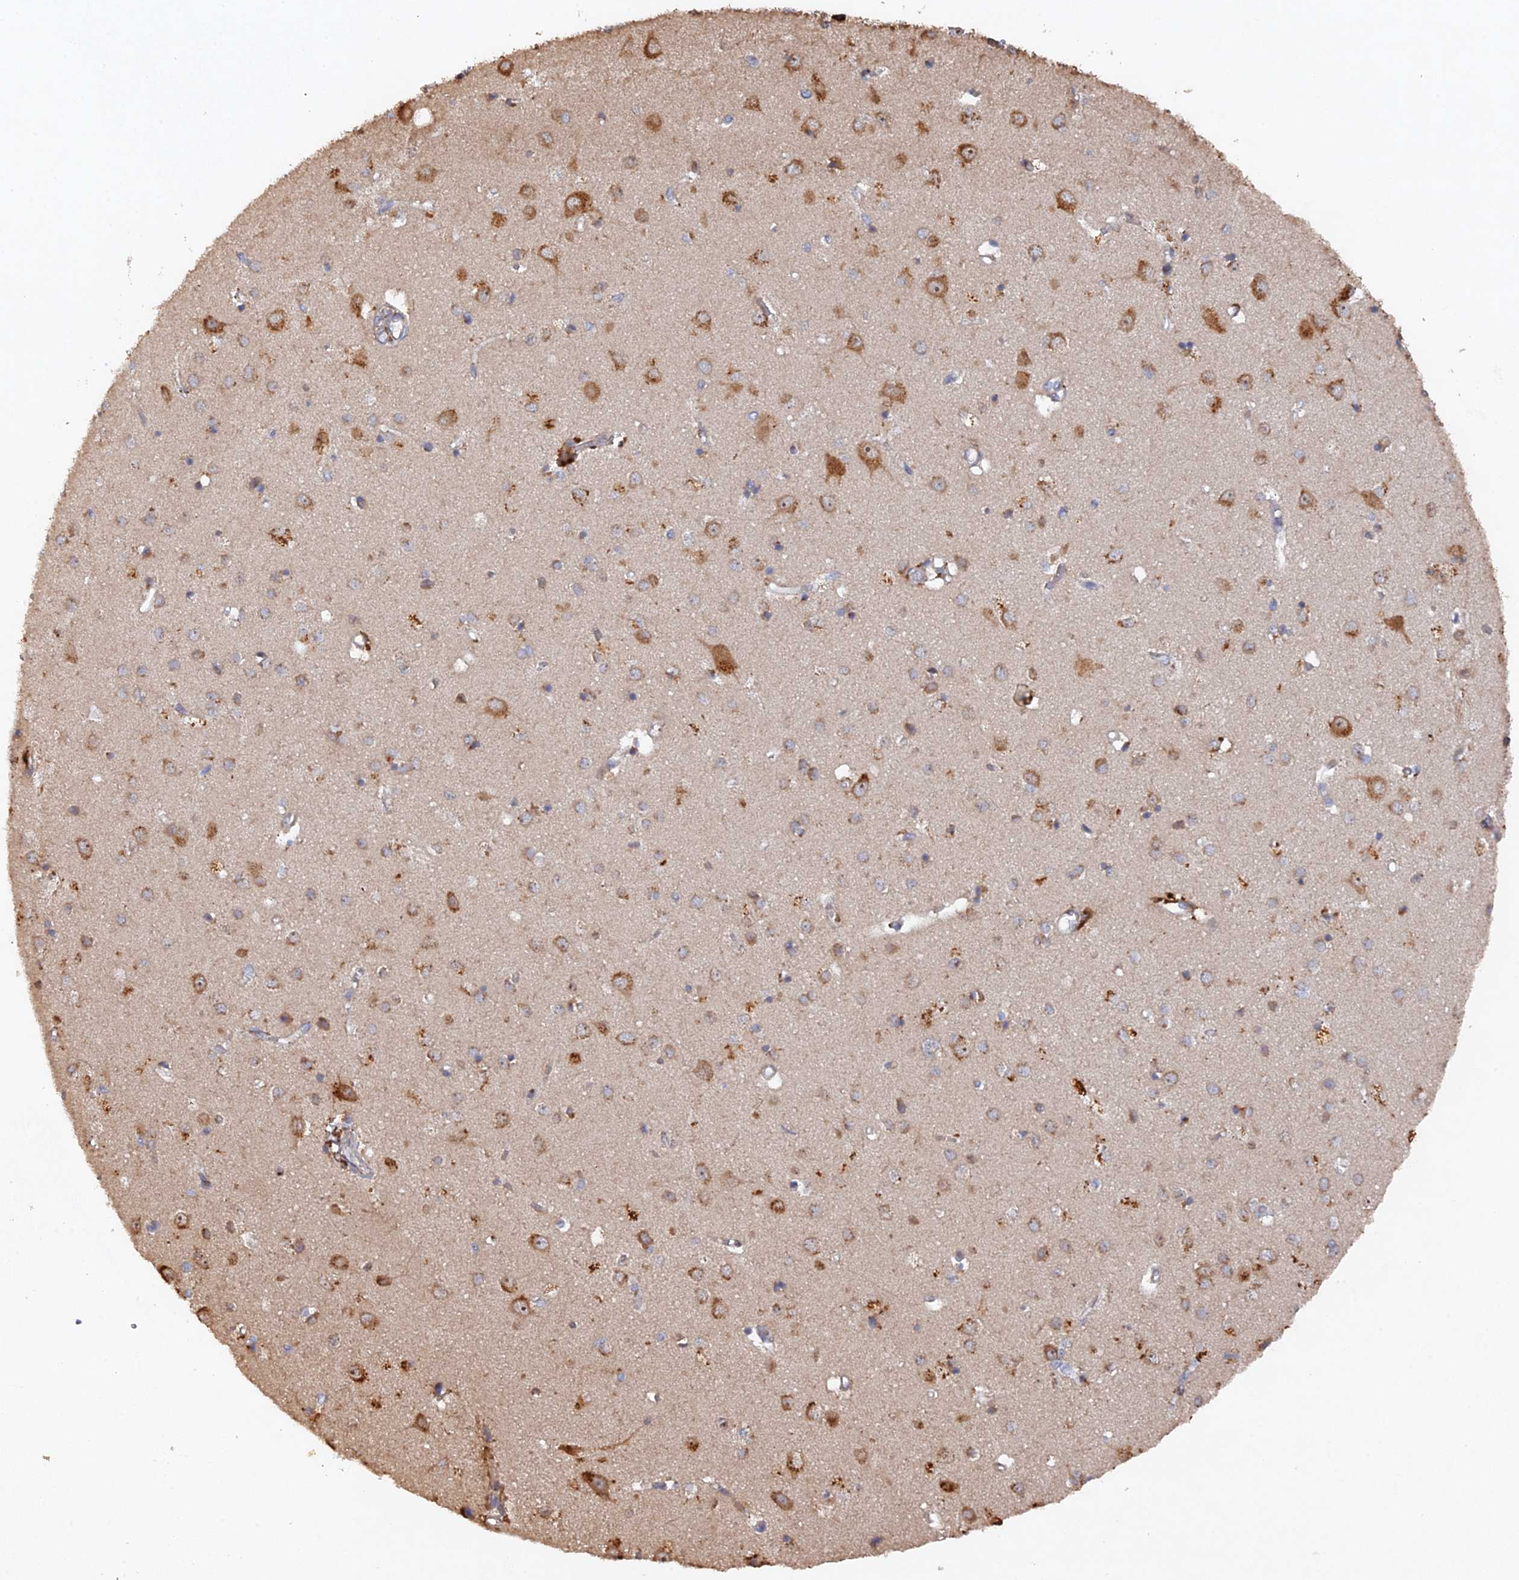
{"staining": {"intensity": "negative", "quantity": "none", "location": "none"}, "tissue": "cerebral cortex", "cell_type": "Endothelial cells", "image_type": "normal", "snomed": [{"axis": "morphology", "description": "Normal tissue, NOS"}, {"axis": "topography", "description": "Cerebral cortex"}], "caption": "This is an immunohistochemistry image of benign cerebral cortex. There is no positivity in endothelial cells.", "gene": "VPS37C", "patient": {"sex": "female", "age": 64}}